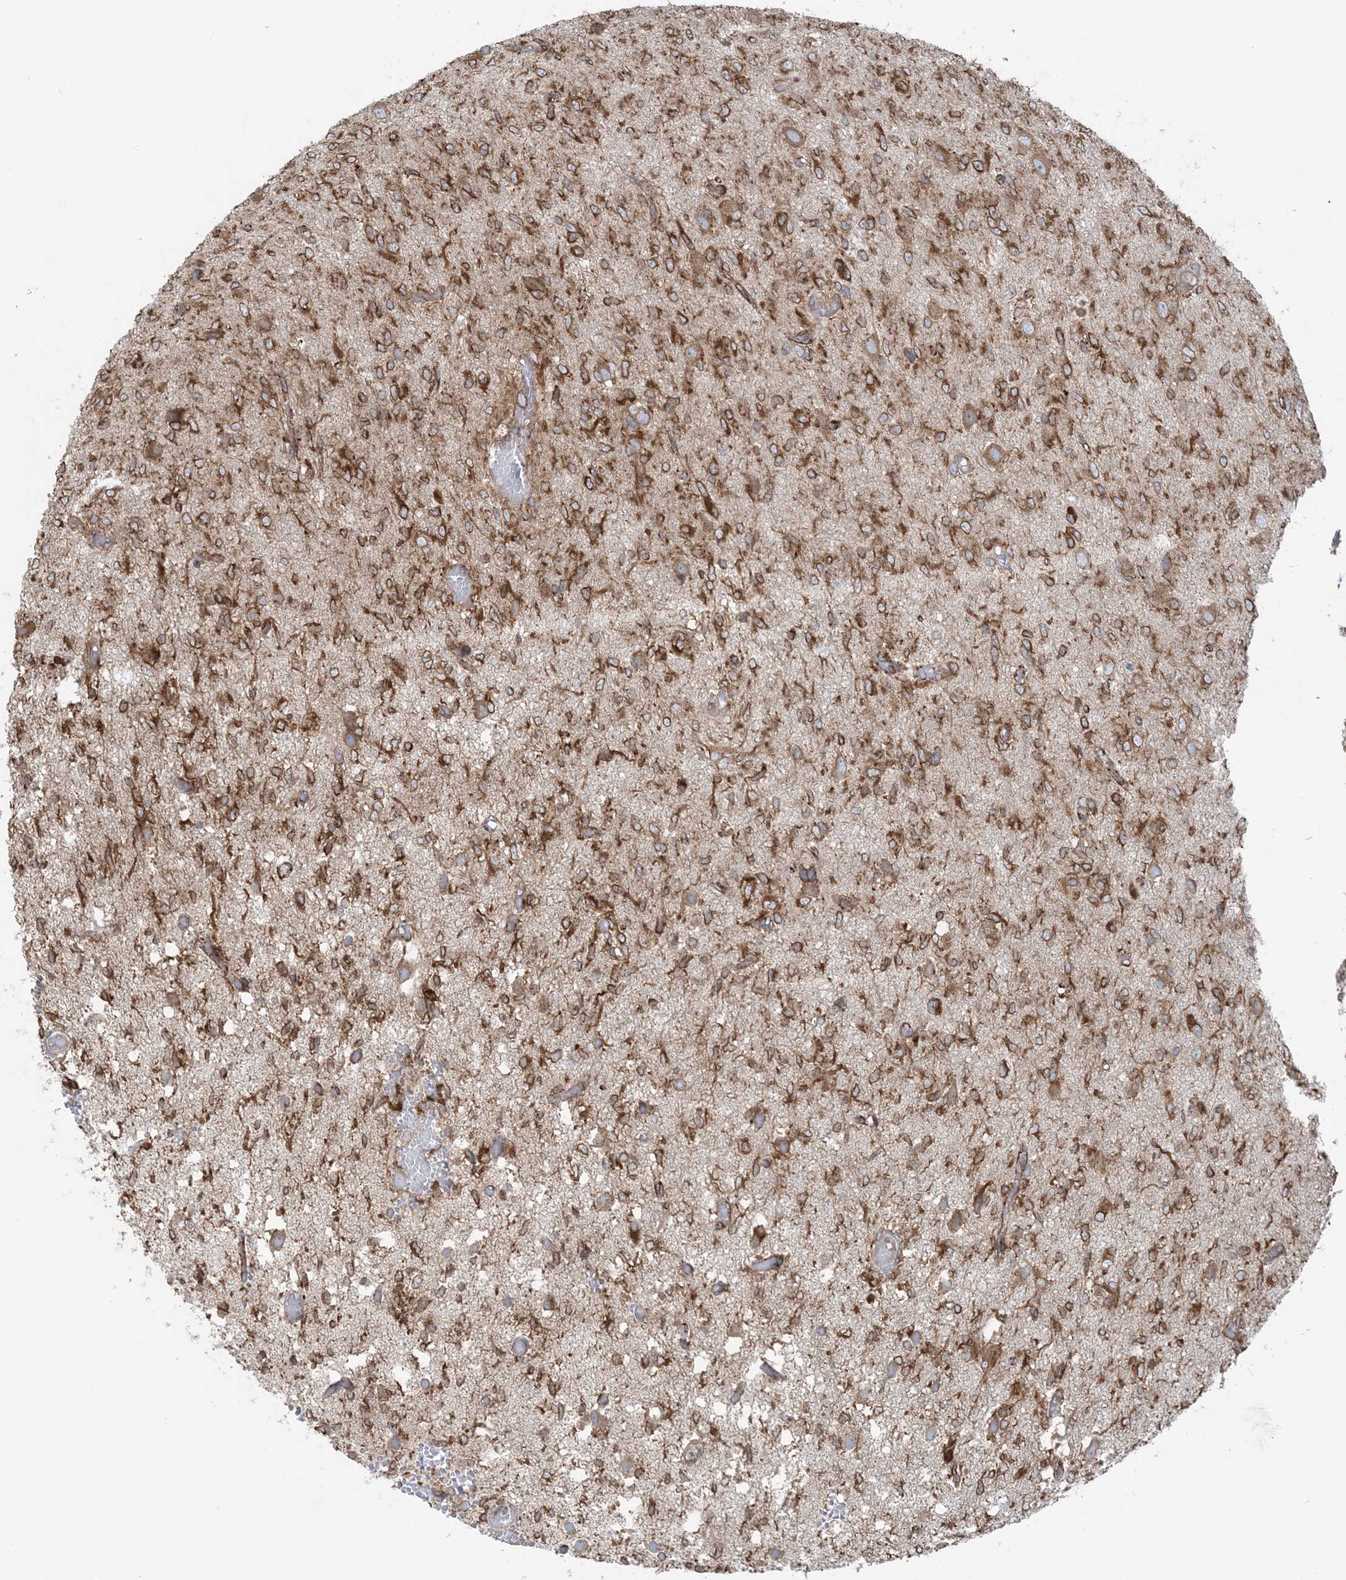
{"staining": {"intensity": "moderate", "quantity": ">75%", "location": "cytoplasmic/membranous"}, "tissue": "glioma", "cell_type": "Tumor cells", "image_type": "cancer", "snomed": [{"axis": "morphology", "description": "Glioma, malignant, High grade"}, {"axis": "topography", "description": "Brain"}], "caption": "Protein staining demonstrates moderate cytoplasmic/membranous expression in approximately >75% of tumor cells in glioma.", "gene": "UBXN4", "patient": {"sex": "female", "age": 59}}